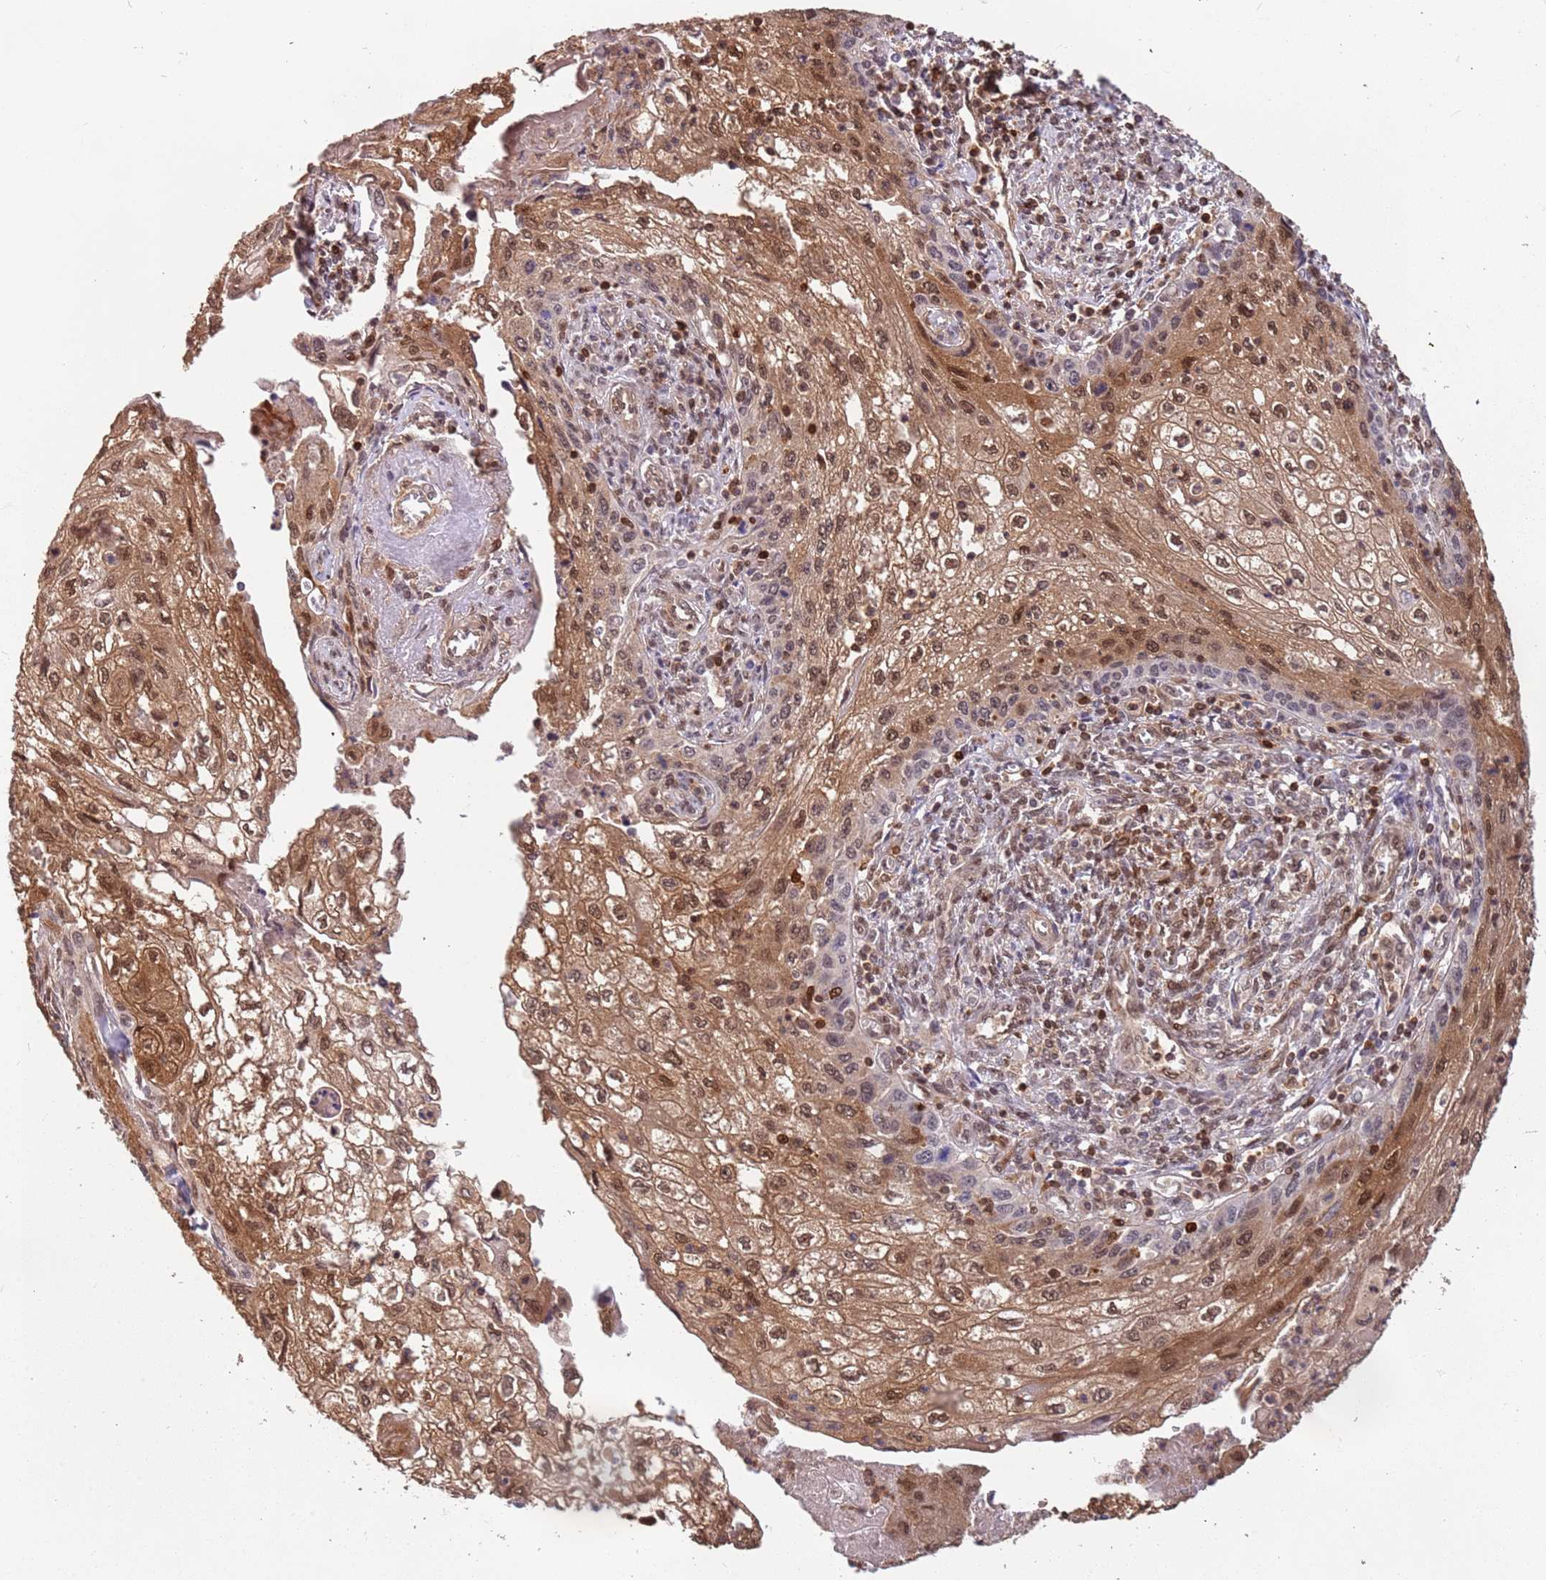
{"staining": {"intensity": "moderate", "quantity": ">75%", "location": "cytoplasmic/membranous,nuclear"}, "tissue": "cervical cancer", "cell_type": "Tumor cells", "image_type": "cancer", "snomed": [{"axis": "morphology", "description": "Squamous cell carcinoma, NOS"}, {"axis": "topography", "description": "Cervix"}], "caption": "Moderate cytoplasmic/membranous and nuclear positivity is appreciated in about >75% of tumor cells in cervical cancer (squamous cell carcinoma).", "gene": "GBP2", "patient": {"sex": "female", "age": 67}}